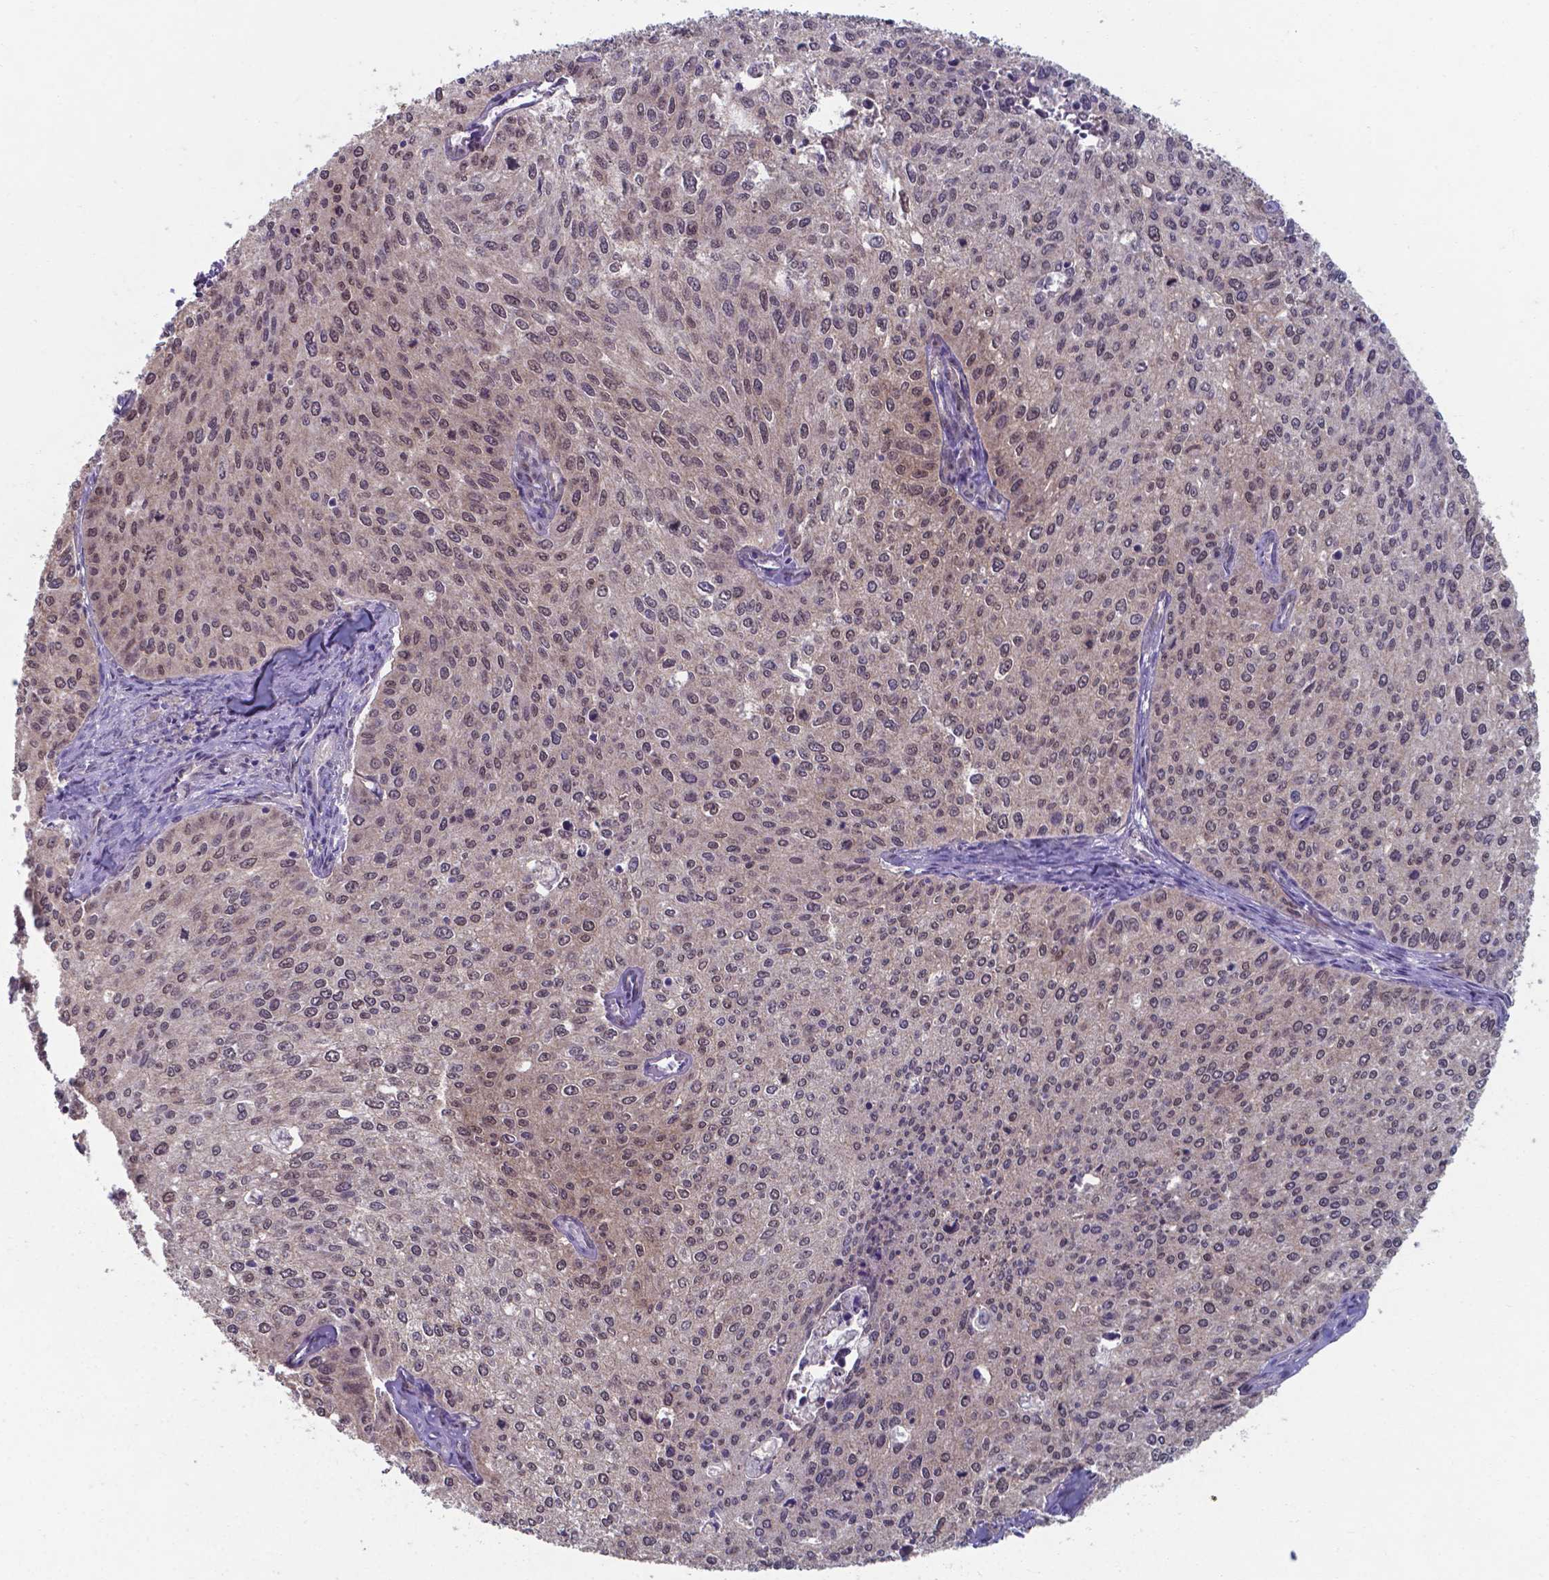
{"staining": {"intensity": "weak", "quantity": "25%-75%", "location": "nuclear"}, "tissue": "cervical cancer", "cell_type": "Tumor cells", "image_type": "cancer", "snomed": [{"axis": "morphology", "description": "Squamous cell carcinoma, NOS"}, {"axis": "topography", "description": "Cervix"}], "caption": "Cervical cancer was stained to show a protein in brown. There is low levels of weak nuclear staining in about 25%-75% of tumor cells.", "gene": "UBE2E2", "patient": {"sex": "female", "age": 38}}